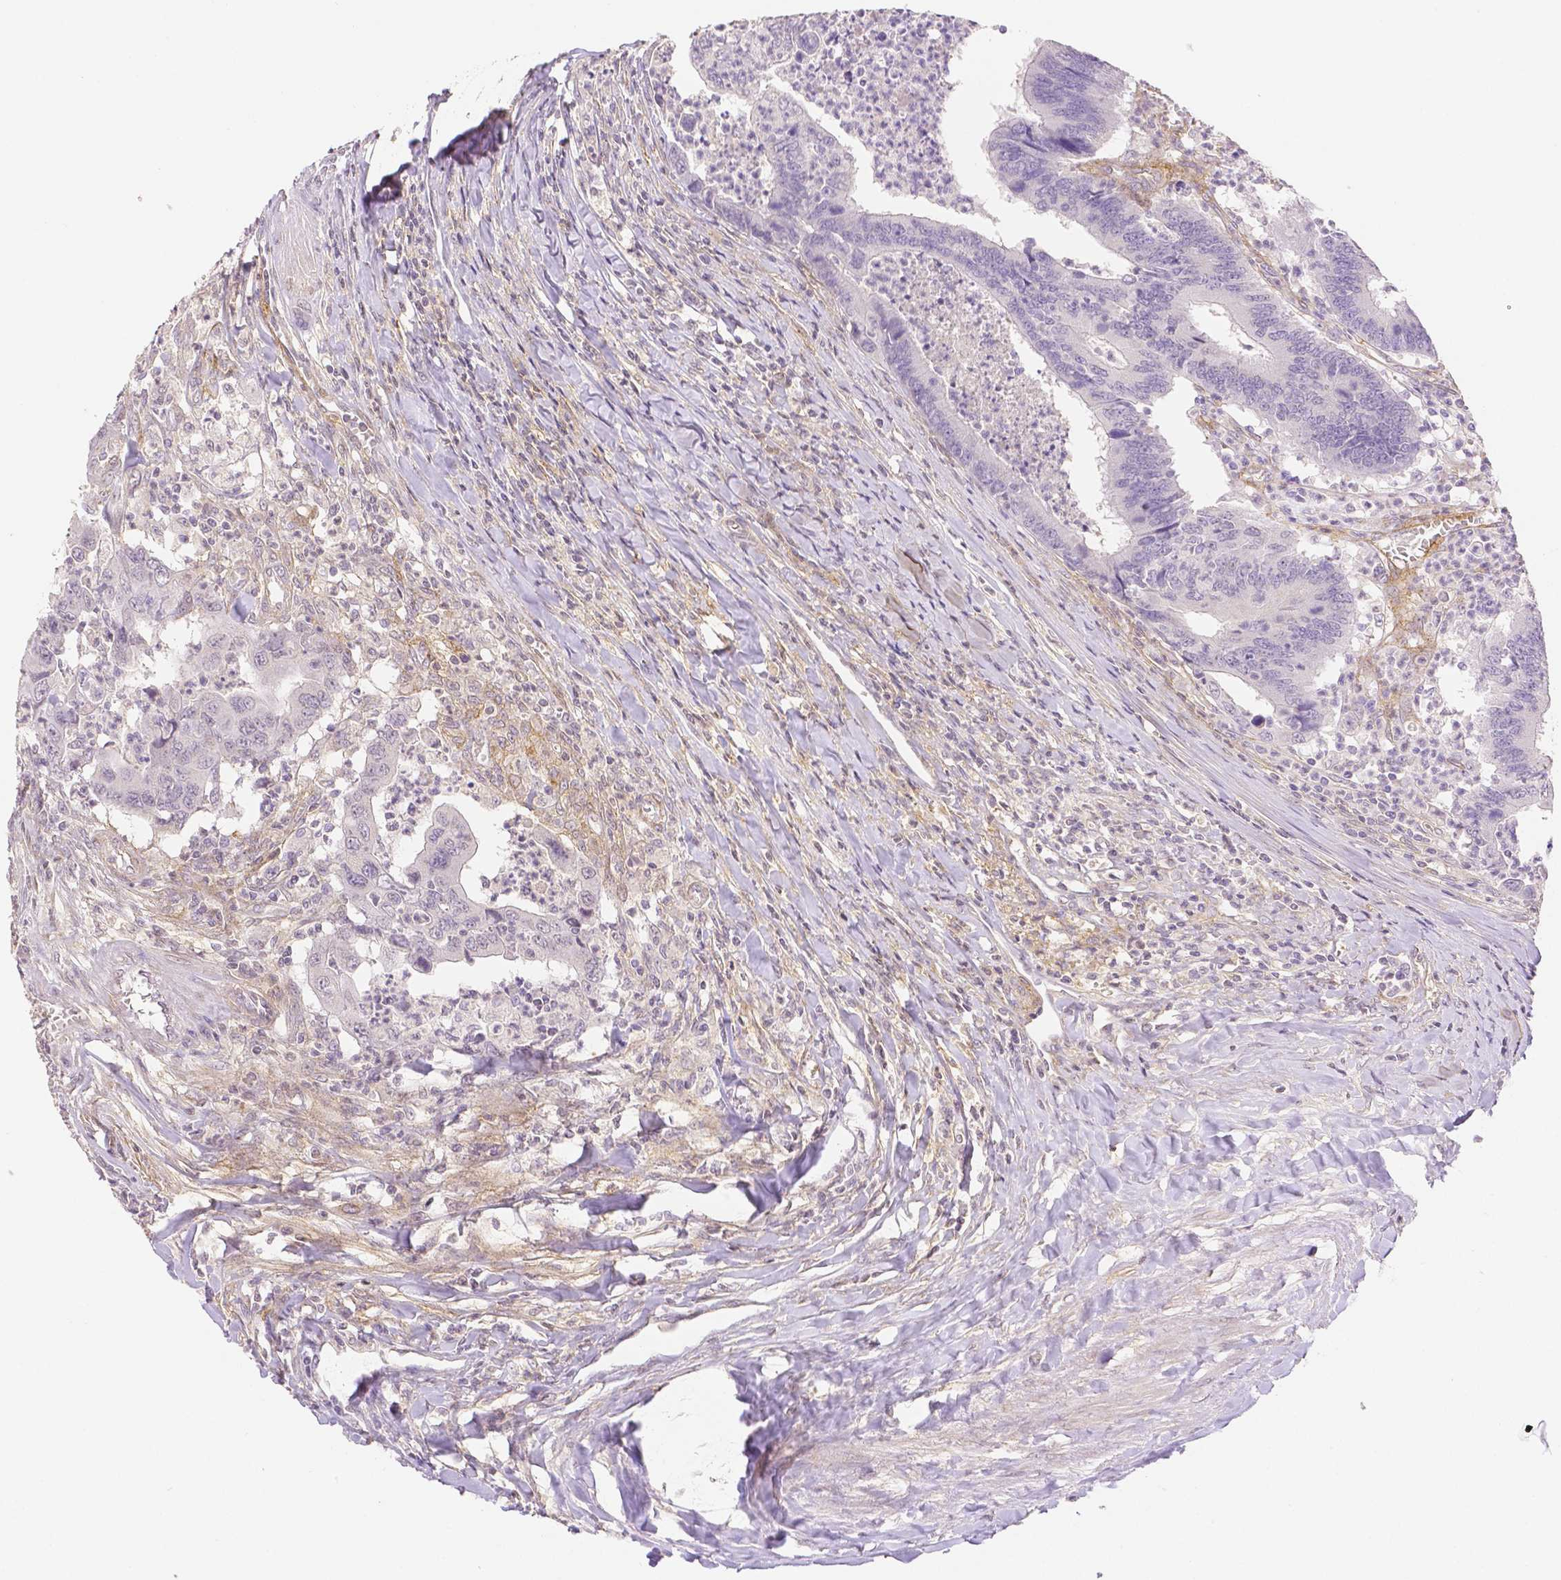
{"staining": {"intensity": "negative", "quantity": "none", "location": "none"}, "tissue": "colorectal cancer", "cell_type": "Tumor cells", "image_type": "cancer", "snomed": [{"axis": "morphology", "description": "Adenocarcinoma, NOS"}, {"axis": "topography", "description": "Colon"}], "caption": "Tumor cells show no significant expression in colorectal cancer (adenocarcinoma).", "gene": "THY1", "patient": {"sex": "female", "age": 67}}